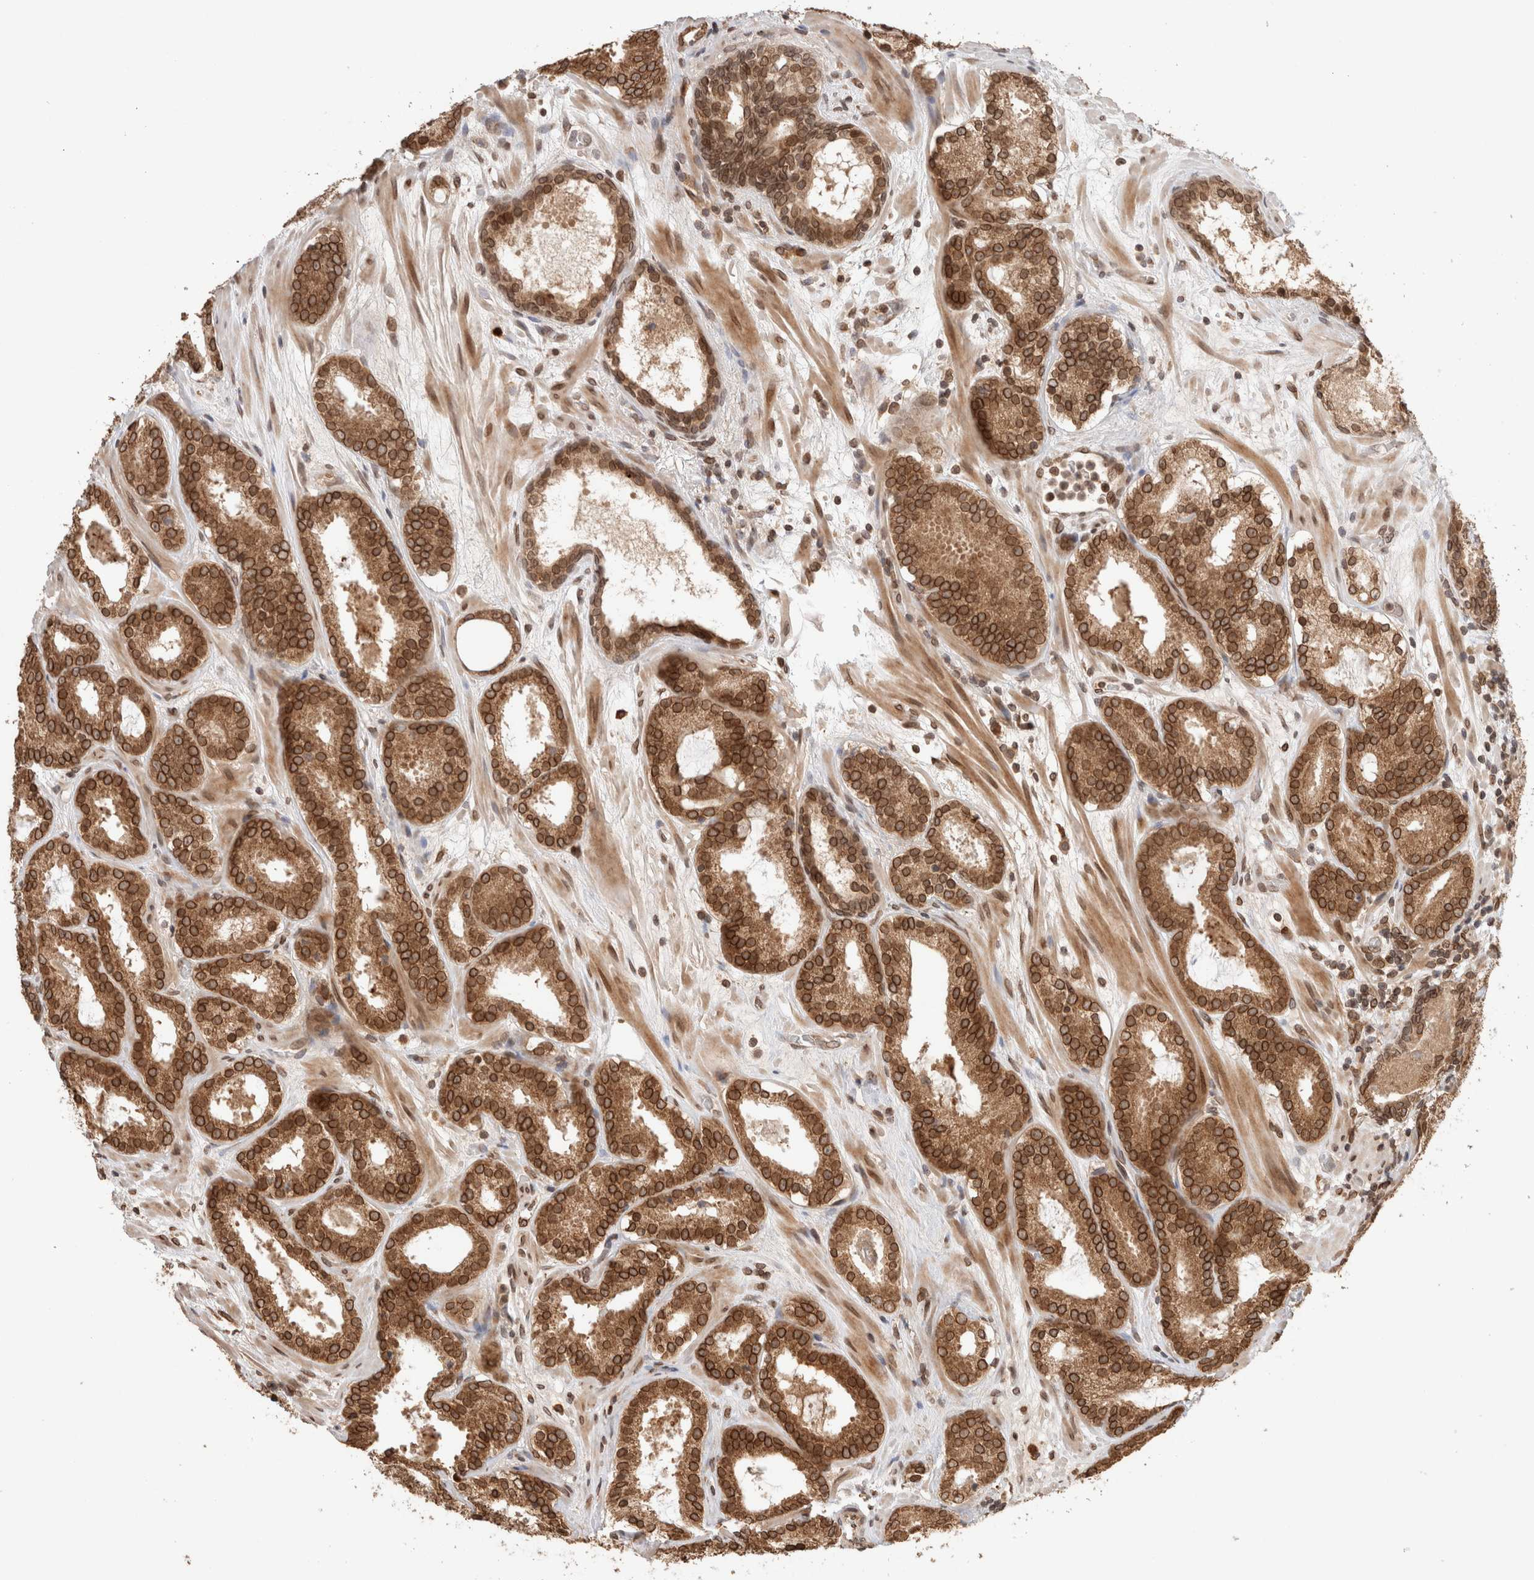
{"staining": {"intensity": "strong", "quantity": ">75%", "location": "cytoplasmic/membranous,nuclear"}, "tissue": "prostate cancer", "cell_type": "Tumor cells", "image_type": "cancer", "snomed": [{"axis": "morphology", "description": "Adenocarcinoma, Low grade"}, {"axis": "topography", "description": "Prostate"}], "caption": "Protein expression analysis of human prostate cancer (low-grade adenocarcinoma) reveals strong cytoplasmic/membranous and nuclear staining in about >75% of tumor cells. (DAB (3,3'-diaminobenzidine) = brown stain, brightfield microscopy at high magnification).", "gene": "TPR", "patient": {"sex": "male", "age": 69}}